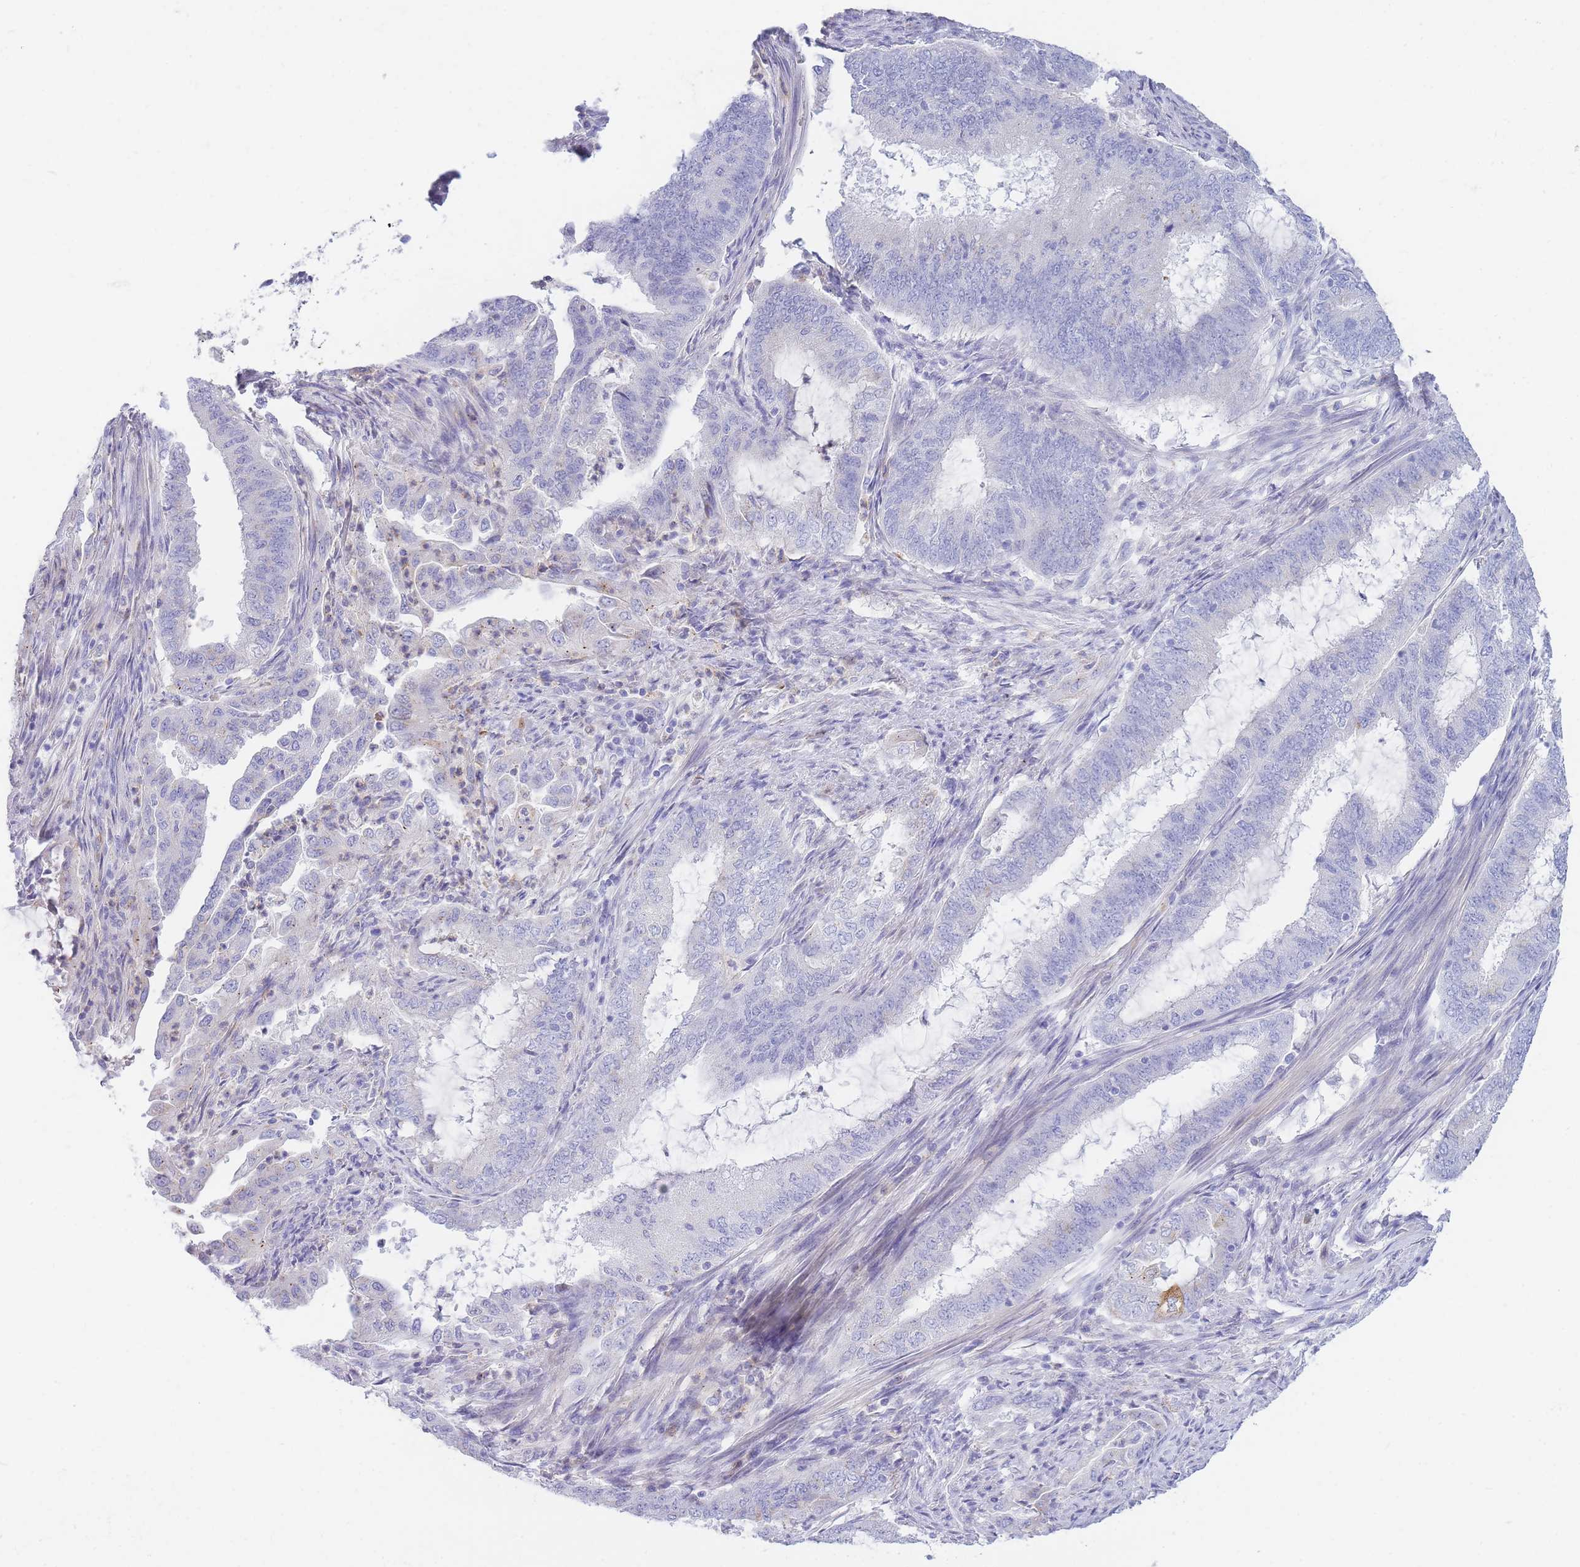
{"staining": {"intensity": "negative", "quantity": "none", "location": "none"}, "tissue": "endometrial cancer", "cell_type": "Tumor cells", "image_type": "cancer", "snomed": [{"axis": "morphology", "description": "Adenocarcinoma, NOS"}, {"axis": "topography", "description": "Endometrium"}], "caption": "Immunohistochemistry (IHC) histopathology image of neoplastic tissue: human endometrial cancer stained with DAB (3,3'-diaminobenzidine) reveals no significant protein expression in tumor cells.", "gene": "NKX1-2", "patient": {"sex": "female", "age": 51}}